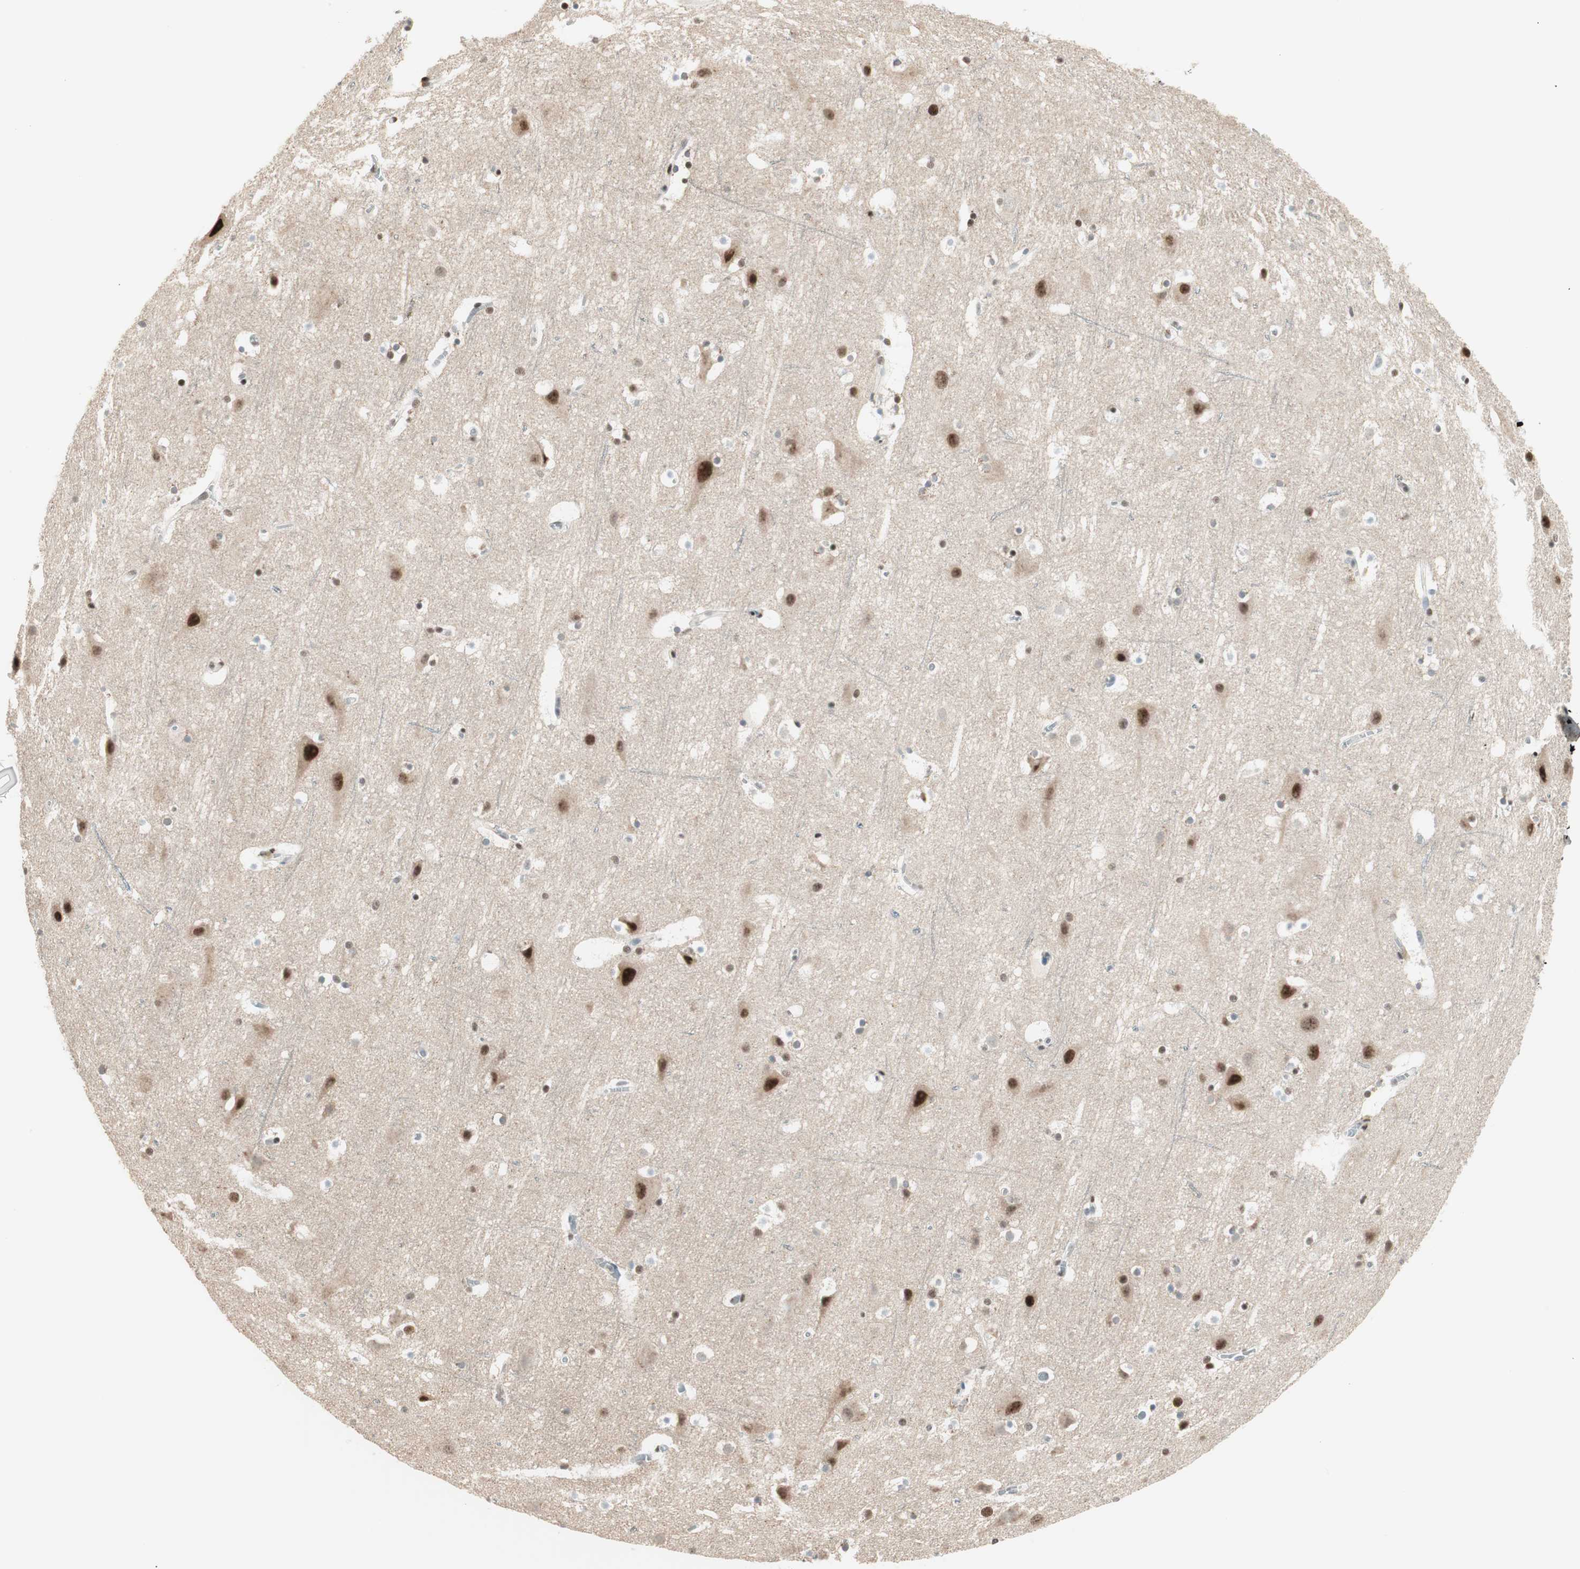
{"staining": {"intensity": "negative", "quantity": "none", "location": "none"}, "tissue": "cerebral cortex", "cell_type": "Endothelial cells", "image_type": "normal", "snomed": [{"axis": "morphology", "description": "Normal tissue, NOS"}, {"axis": "topography", "description": "Cerebral cortex"}], "caption": "DAB (3,3'-diaminobenzidine) immunohistochemical staining of unremarkable human cerebral cortex reveals no significant staining in endothelial cells. (Stains: DAB immunohistochemistry with hematoxylin counter stain, Microscopy: brightfield microscopy at high magnification).", "gene": "SMARCE1", "patient": {"sex": "male", "age": 45}}